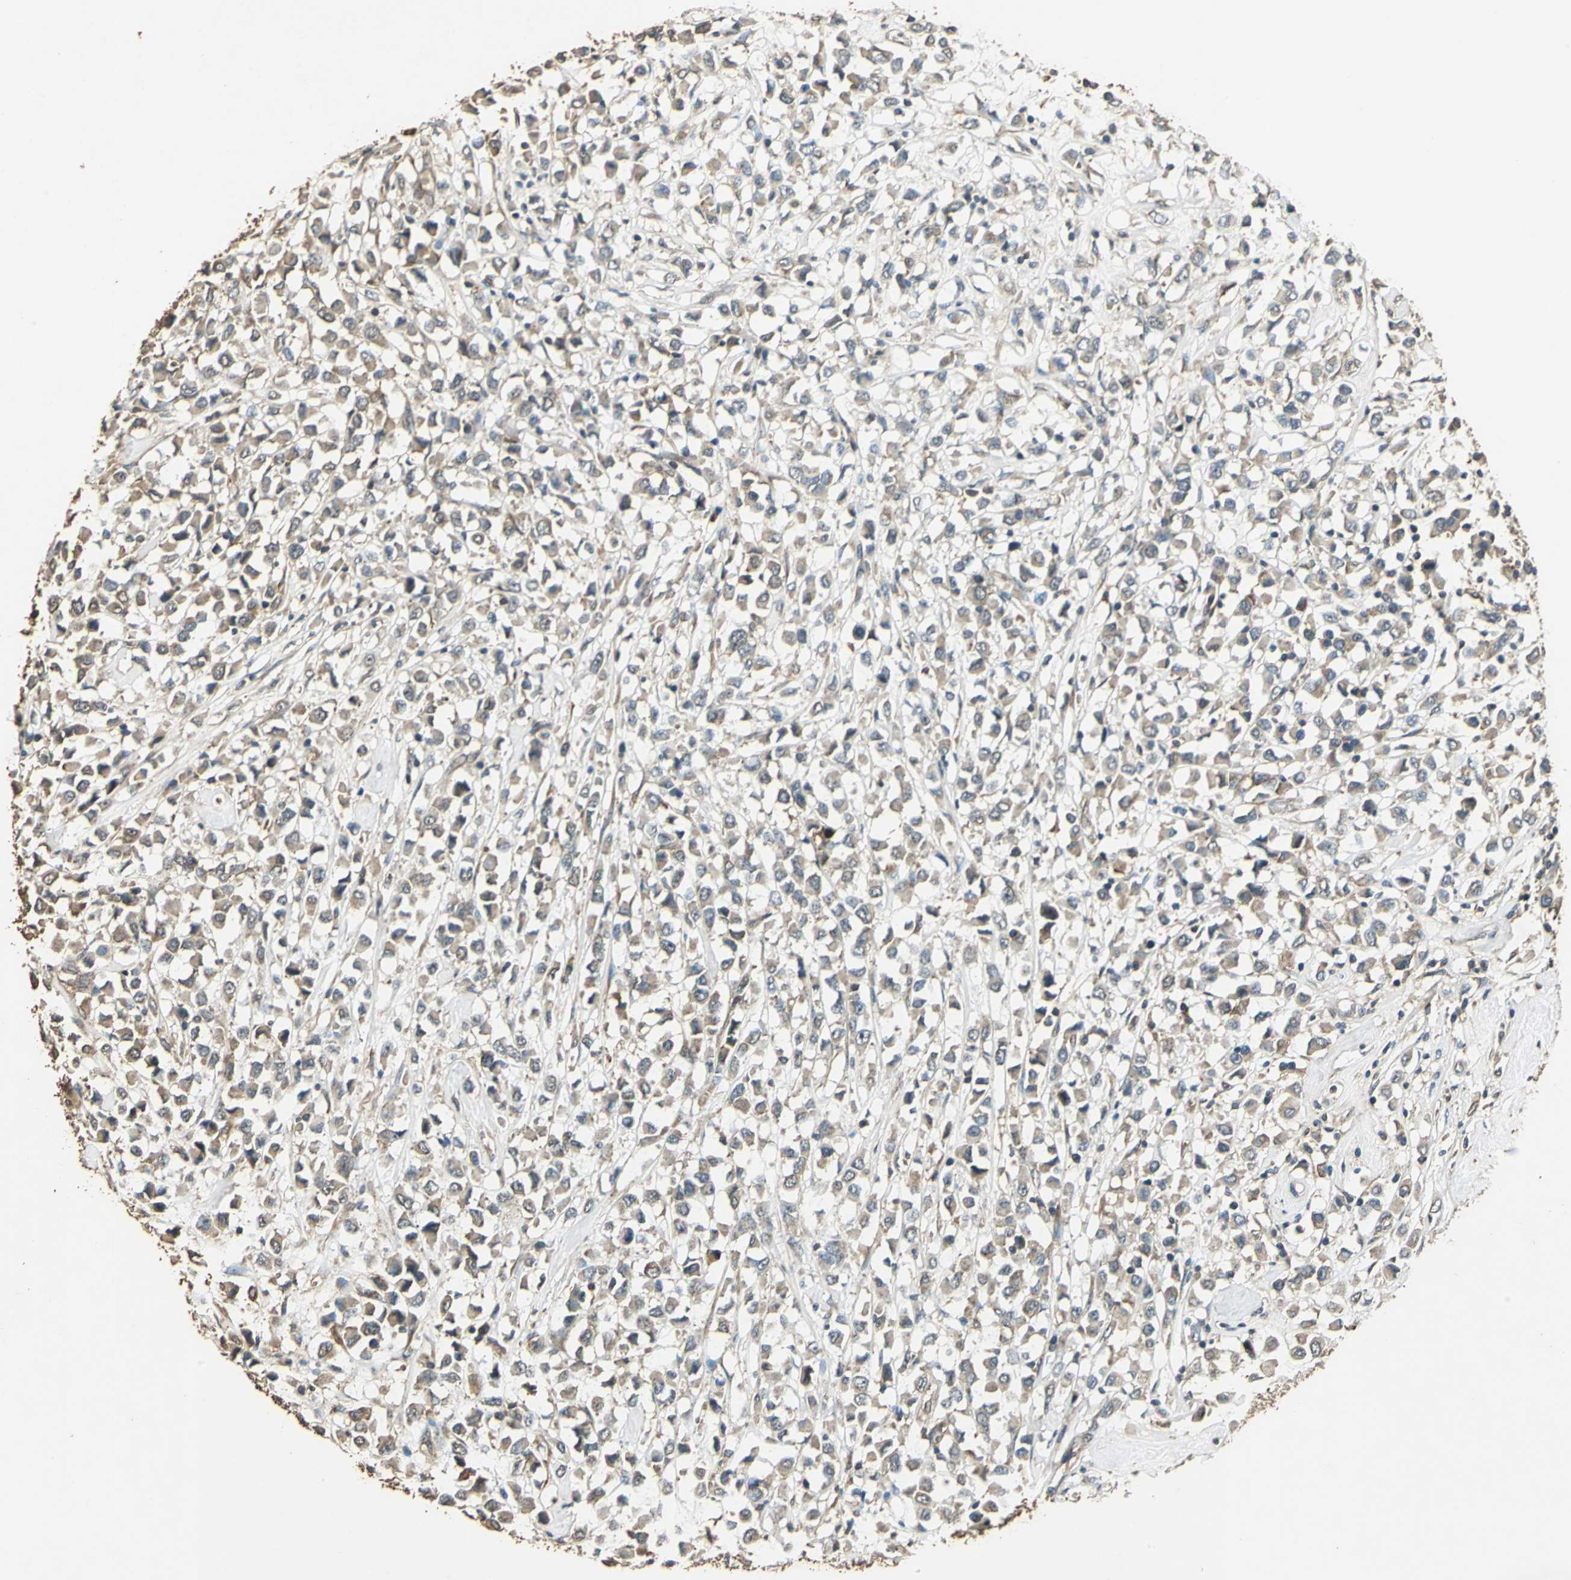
{"staining": {"intensity": "moderate", "quantity": ">75%", "location": "cytoplasmic/membranous"}, "tissue": "breast cancer", "cell_type": "Tumor cells", "image_type": "cancer", "snomed": [{"axis": "morphology", "description": "Duct carcinoma"}, {"axis": "topography", "description": "Breast"}], "caption": "A micrograph of breast cancer (invasive ductal carcinoma) stained for a protein reveals moderate cytoplasmic/membranous brown staining in tumor cells.", "gene": "TMPRSS4", "patient": {"sex": "female", "age": 61}}